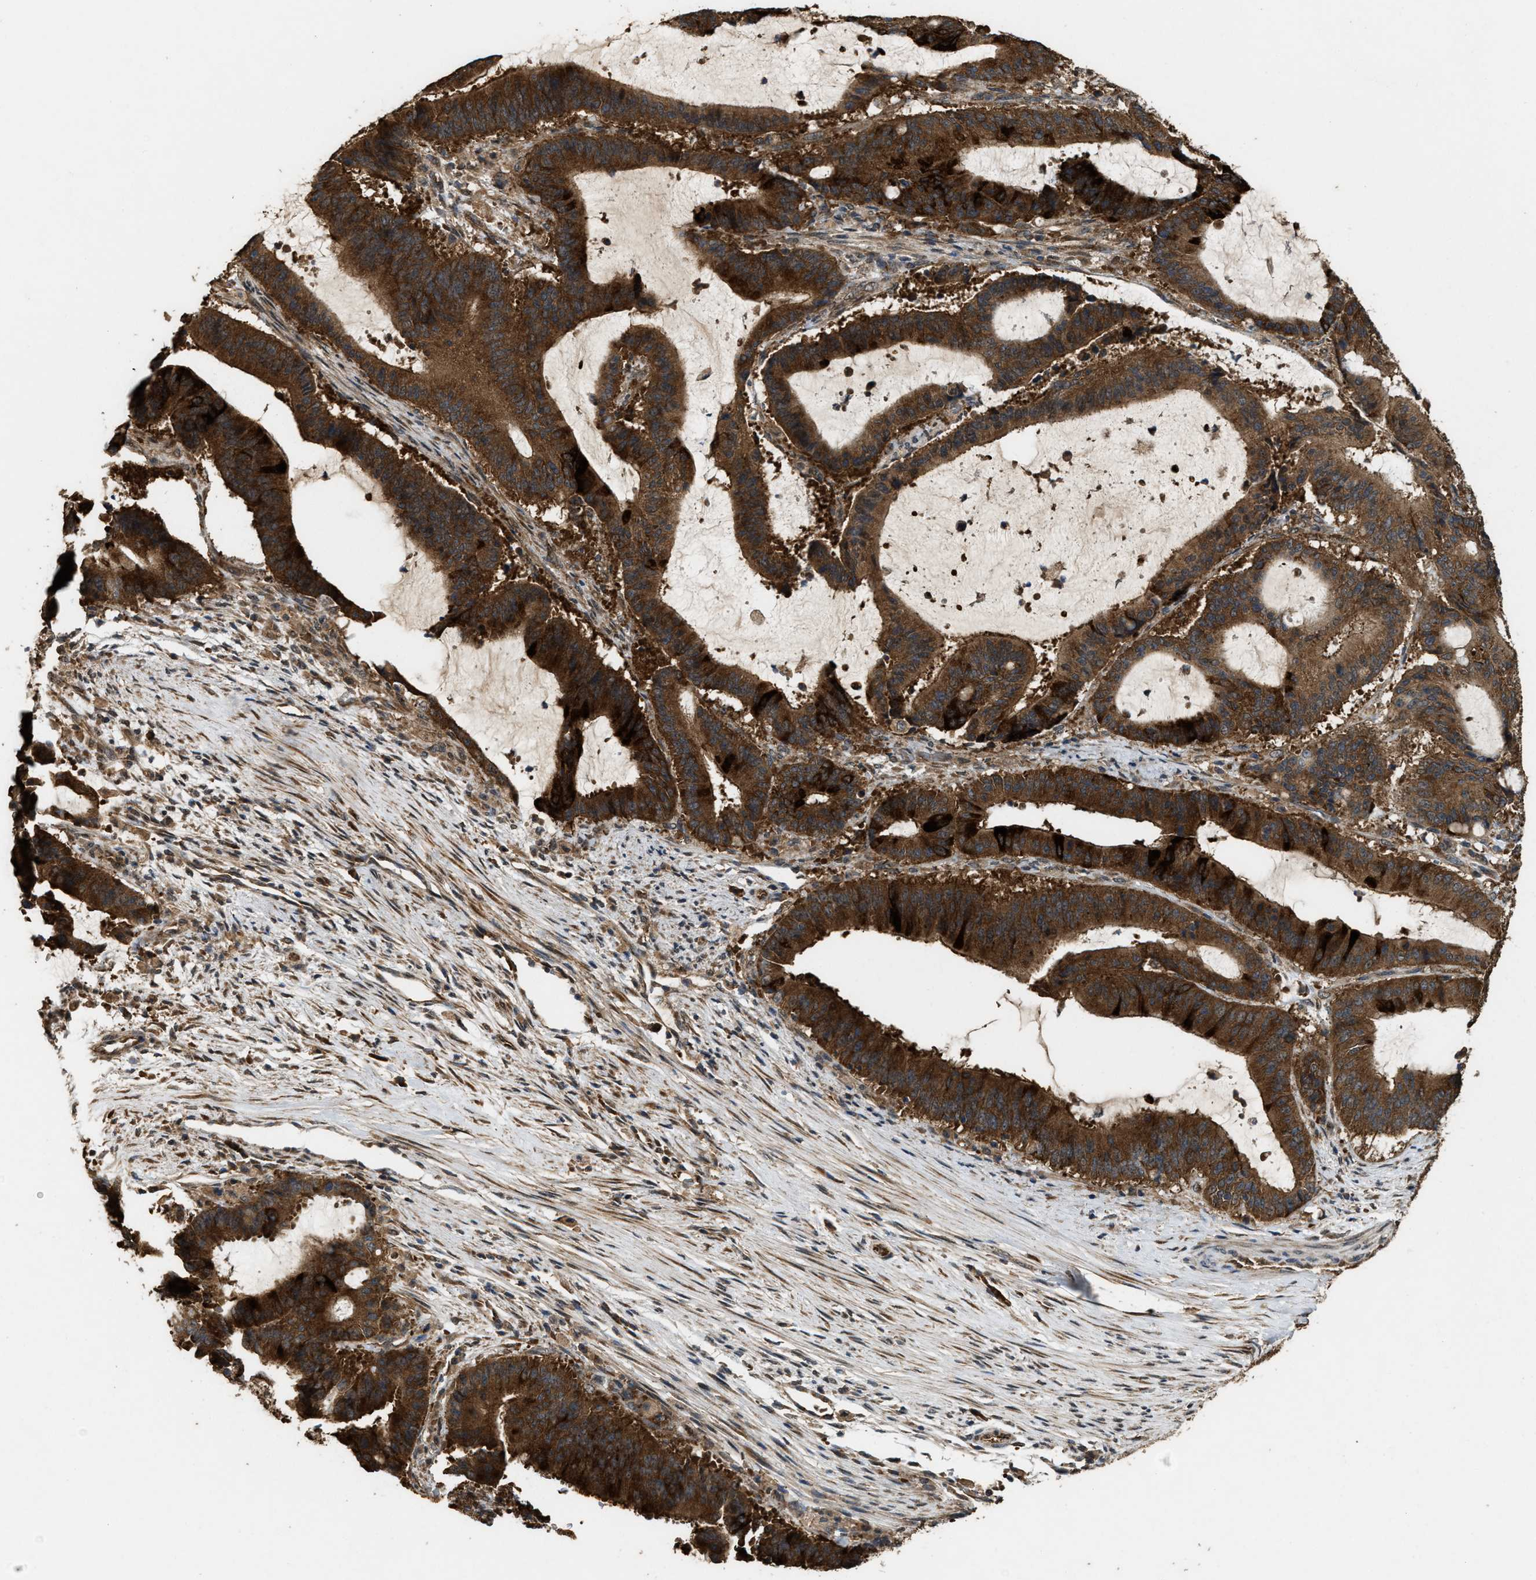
{"staining": {"intensity": "strong", "quantity": ">75%", "location": "cytoplasmic/membranous"}, "tissue": "liver cancer", "cell_type": "Tumor cells", "image_type": "cancer", "snomed": [{"axis": "morphology", "description": "Normal tissue, NOS"}, {"axis": "morphology", "description": "Cholangiocarcinoma"}, {"axis": "topography", "description": "Liver"}, {"axis": "topography", "description": "Peripheral nerve tissue"}], "caption": "IHC image of neoplastic tissue: liver cancer stained using immunohistochemistry reveals high levels of strong protein expression localized specifically in the cytoplasmic/membranous of tumor cells, appearing as a cytoplasmic/membranous brown color.", "gene": "ARHGEF5", "patient": {"sex": "female", "age": 73}}